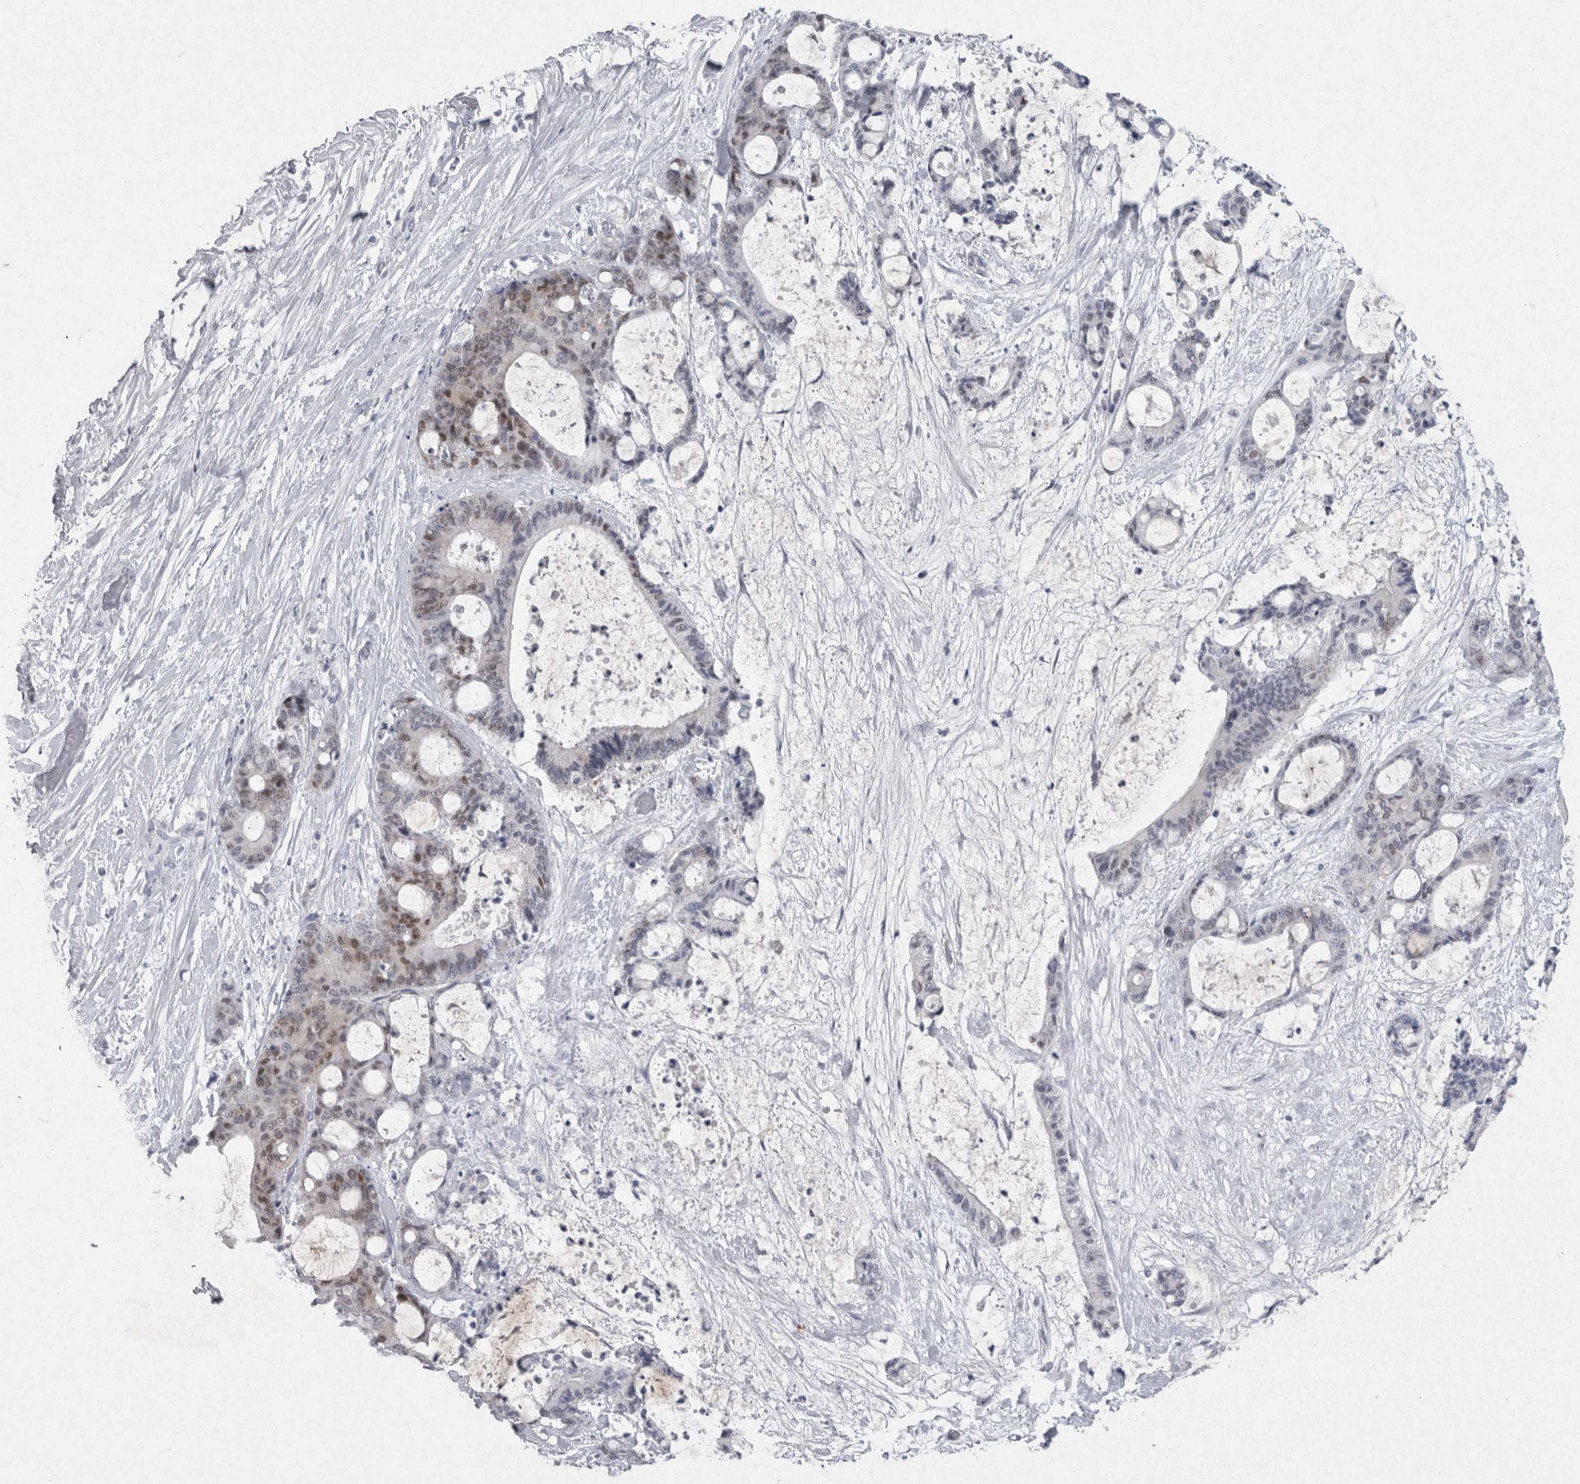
{"staining": {"intensity": "weak", "quantity": "25%-75%", "location": "nuclear"}, "tissue": "liver cancer", "cell_type": "Tumor cells", "image_type": "cancer", "snomed": [{"axis": "morphology", "description": "Cholangiocarcinoma"}, {"axis": "topography", "description": "Liver"}], "caption": "This histopathology image demonstrates IHC staining of human liver cancer, with low weak nuclear positivity in approximately 25%-75% of tumor cells.", "gene": "PDX1", "patient": {"sex": "female", "age": 73}}